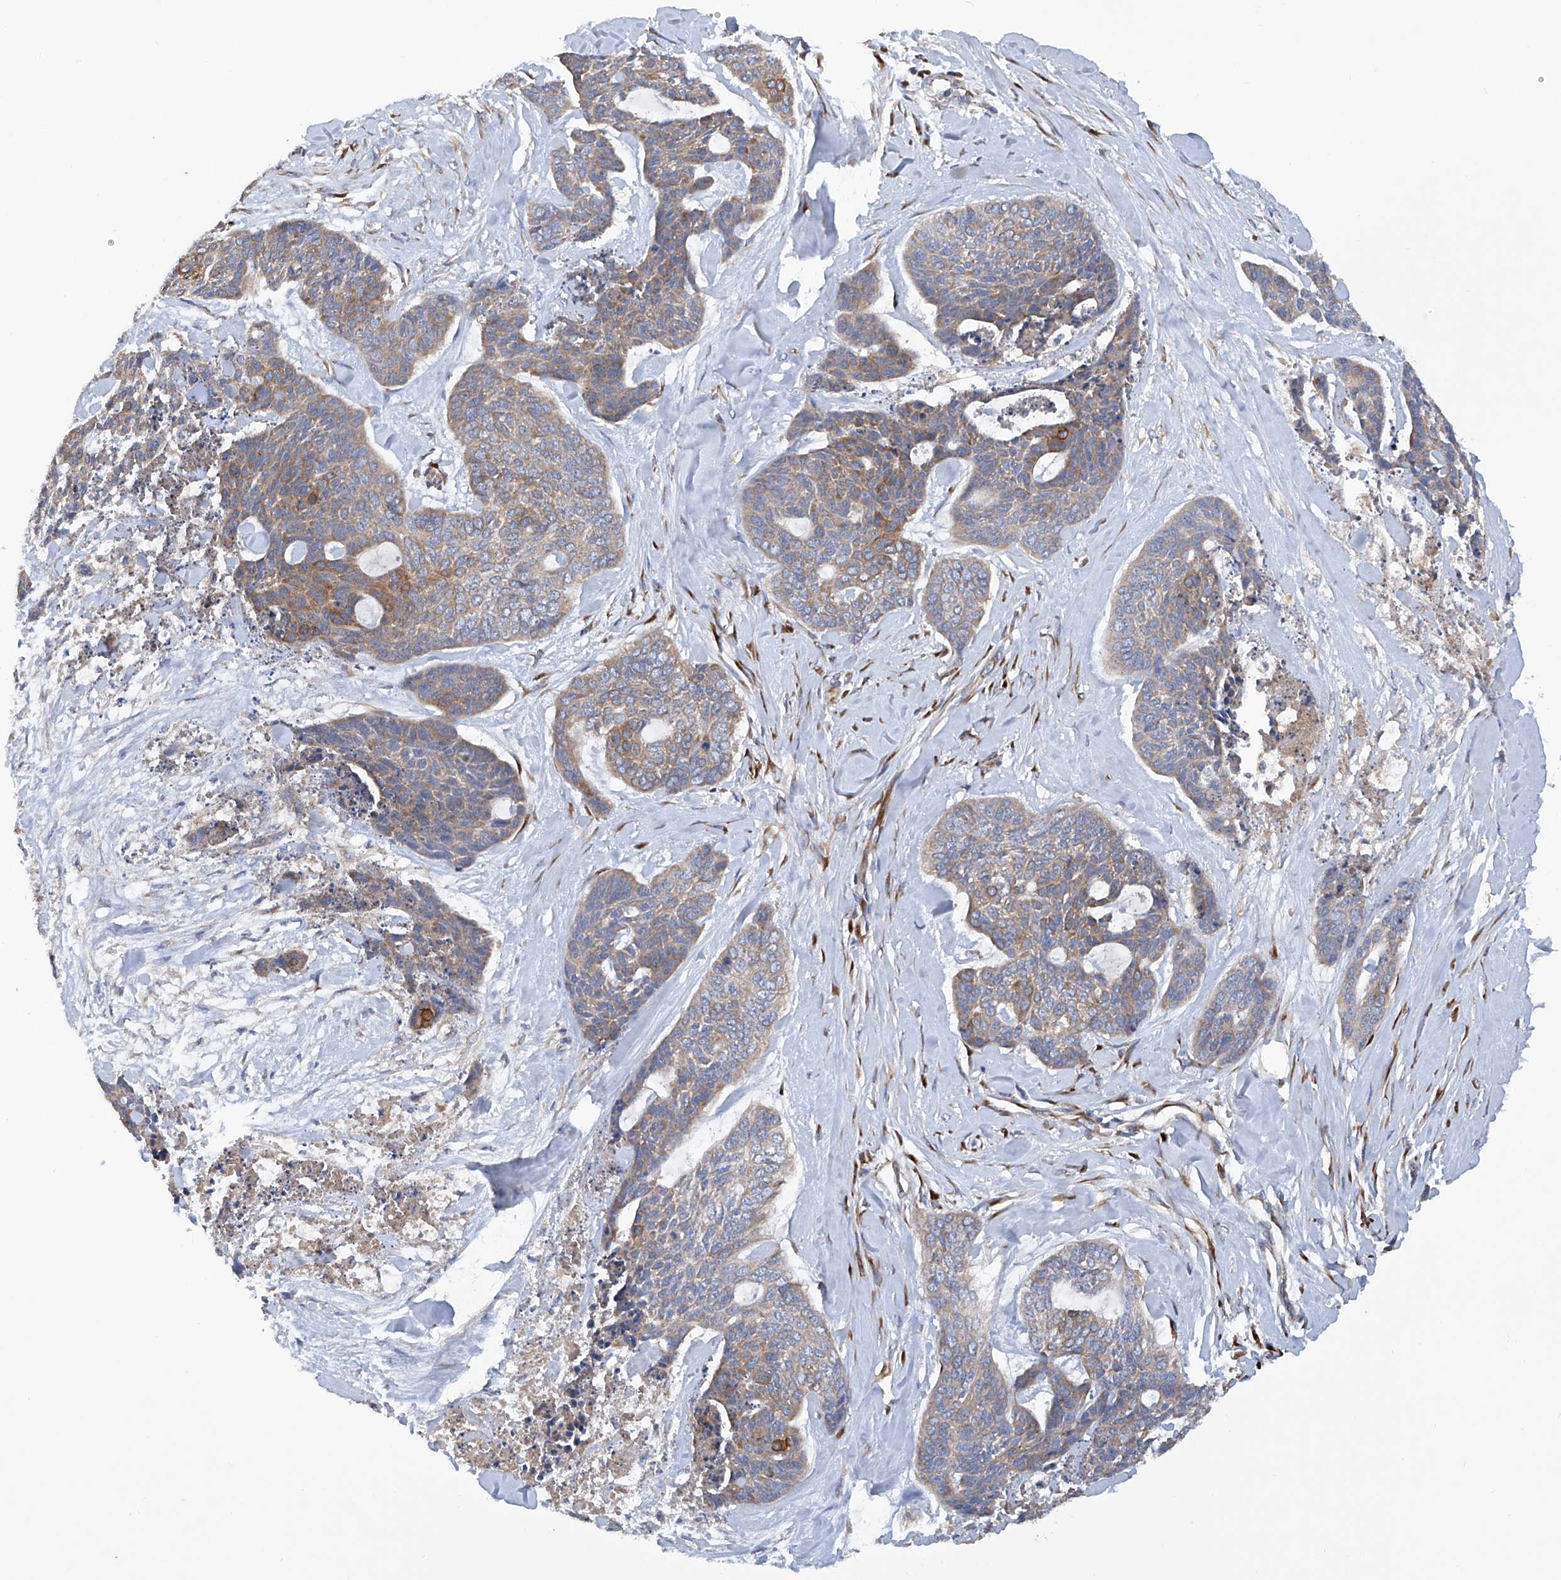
{"staining": {"intensity": "moderate", "quantity": "25%-75%", "location": "cytoplasmic/membranous"}, "tissue": "skin cancer", "cell_type": "Tumor cells", "image_type": "cancer", "snomed": [{"axis": "morphology", "description": "Basal cell carcinoma"}, {"axis": "topography", "description": "Skin"}], "caption": "Brown immunohistochemical staining in human skin cancer (basal cell carcinoma) displays moderate cytoplasmic/membranous expression in approximately 25%-75% of tumor cells. (DAB (3,3'-diaminobenzidine) IHC, brown staining for protein, blue staining for nuclei).", "gene": "ASCC3", "patient": {"sex": "female", "age": 64}}